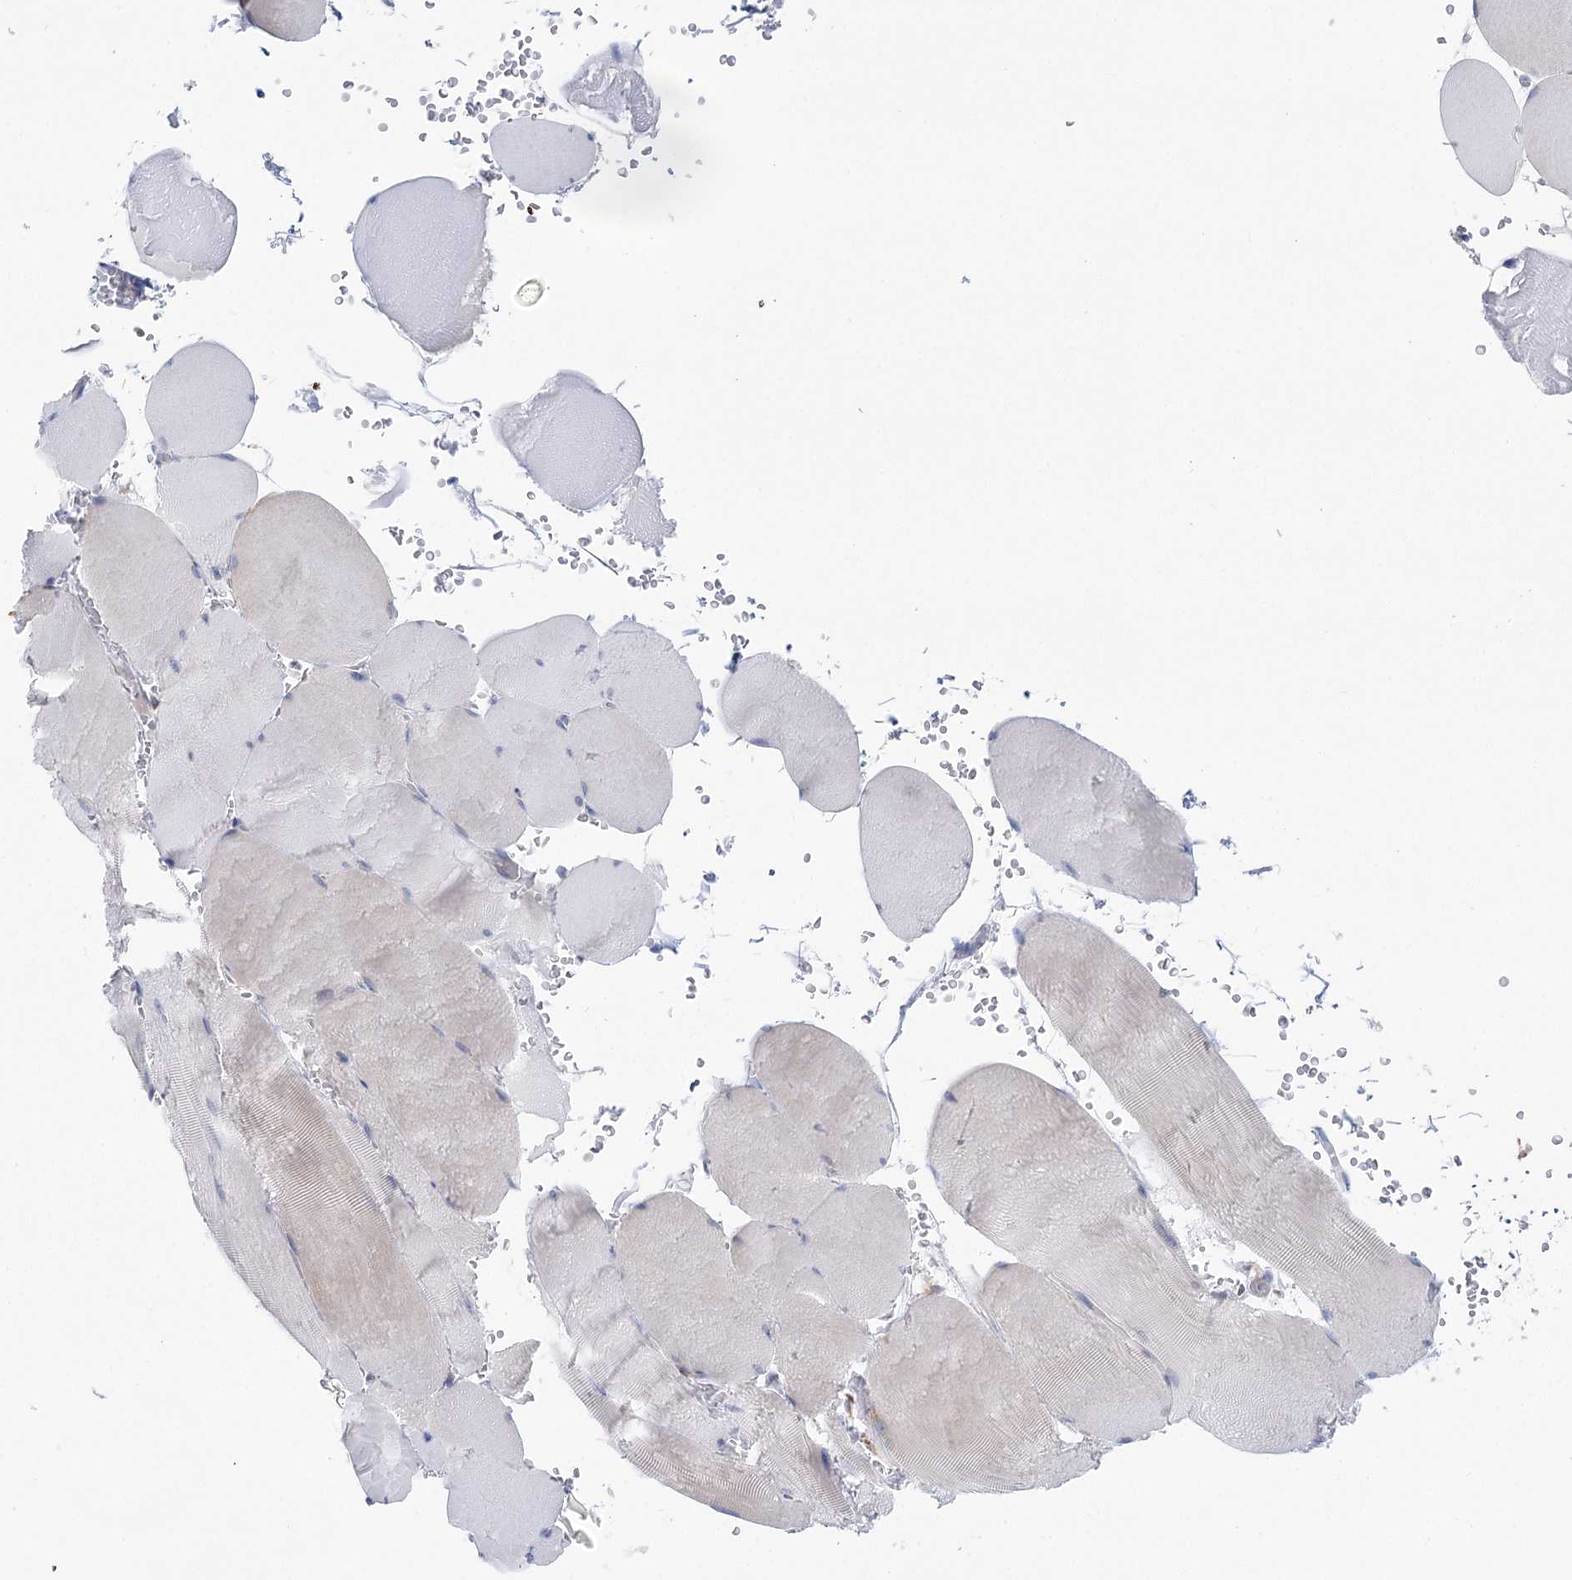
{"staining": {"intensity": "negative", "quantity": "none", "location": "none"}, "tissue": "skeletal muscle", "cell_type": "Myocytes", "image_type": "normal", "snomed": [{"axis": "morphology", "description": "Normal tissue, NOS"}, {"axis": "topography", "description": "Skeletal muscle"}, {"axis": "topography", "description": "Head-Neck"}], "caption": "Skeletal muscle was stained to show a protein in brown. There is no significant staining in myocytes. Brightfield microscopy of immunohistochemistry stained with DAB (3,3'-diaminobenzidine) (brown) and hematoxylin (blue), captured at high magnification.", "gene": "METTL24", "patient": {"sex": "male", "age": 66}}